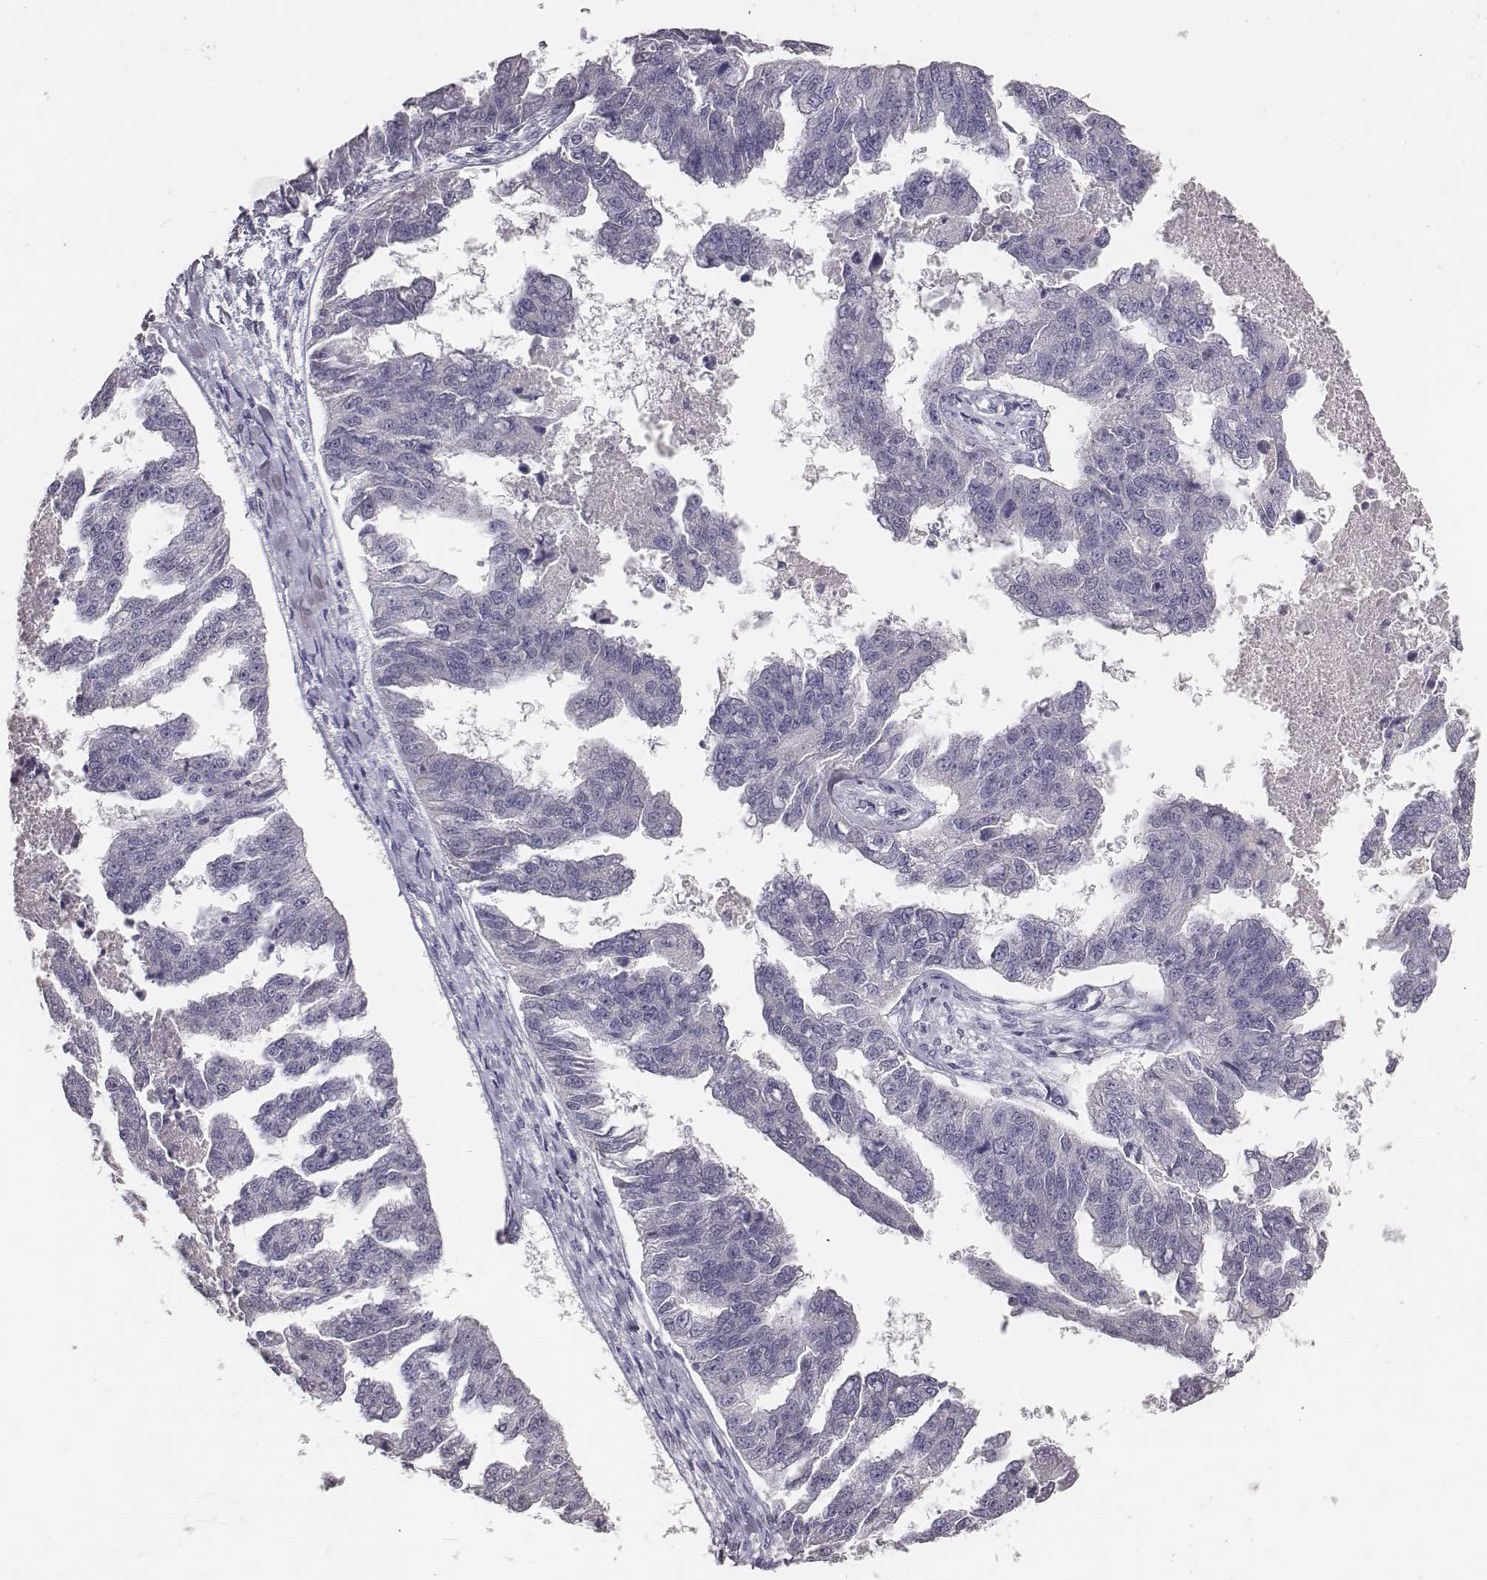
{"staining": {"intensity": "negative", "quantity": "none", "location": "none"}, "tissue": "ovarian cancer", "cell_type": "Tumor cells", "image_type": "cancer", "snomed": [{"axis": "morphology", "description": "Cystadenocarcinoma, serous, NOS"}, {"axis": "topography", "description": "Ovary"}], "caption": "A histopathology image of ovarian serous cystadenocarcinoma stained for a protein reveals no brown staining in tumor cells.", "gene": "MYH6", "patient": {"sex": "female", "age": 58}}